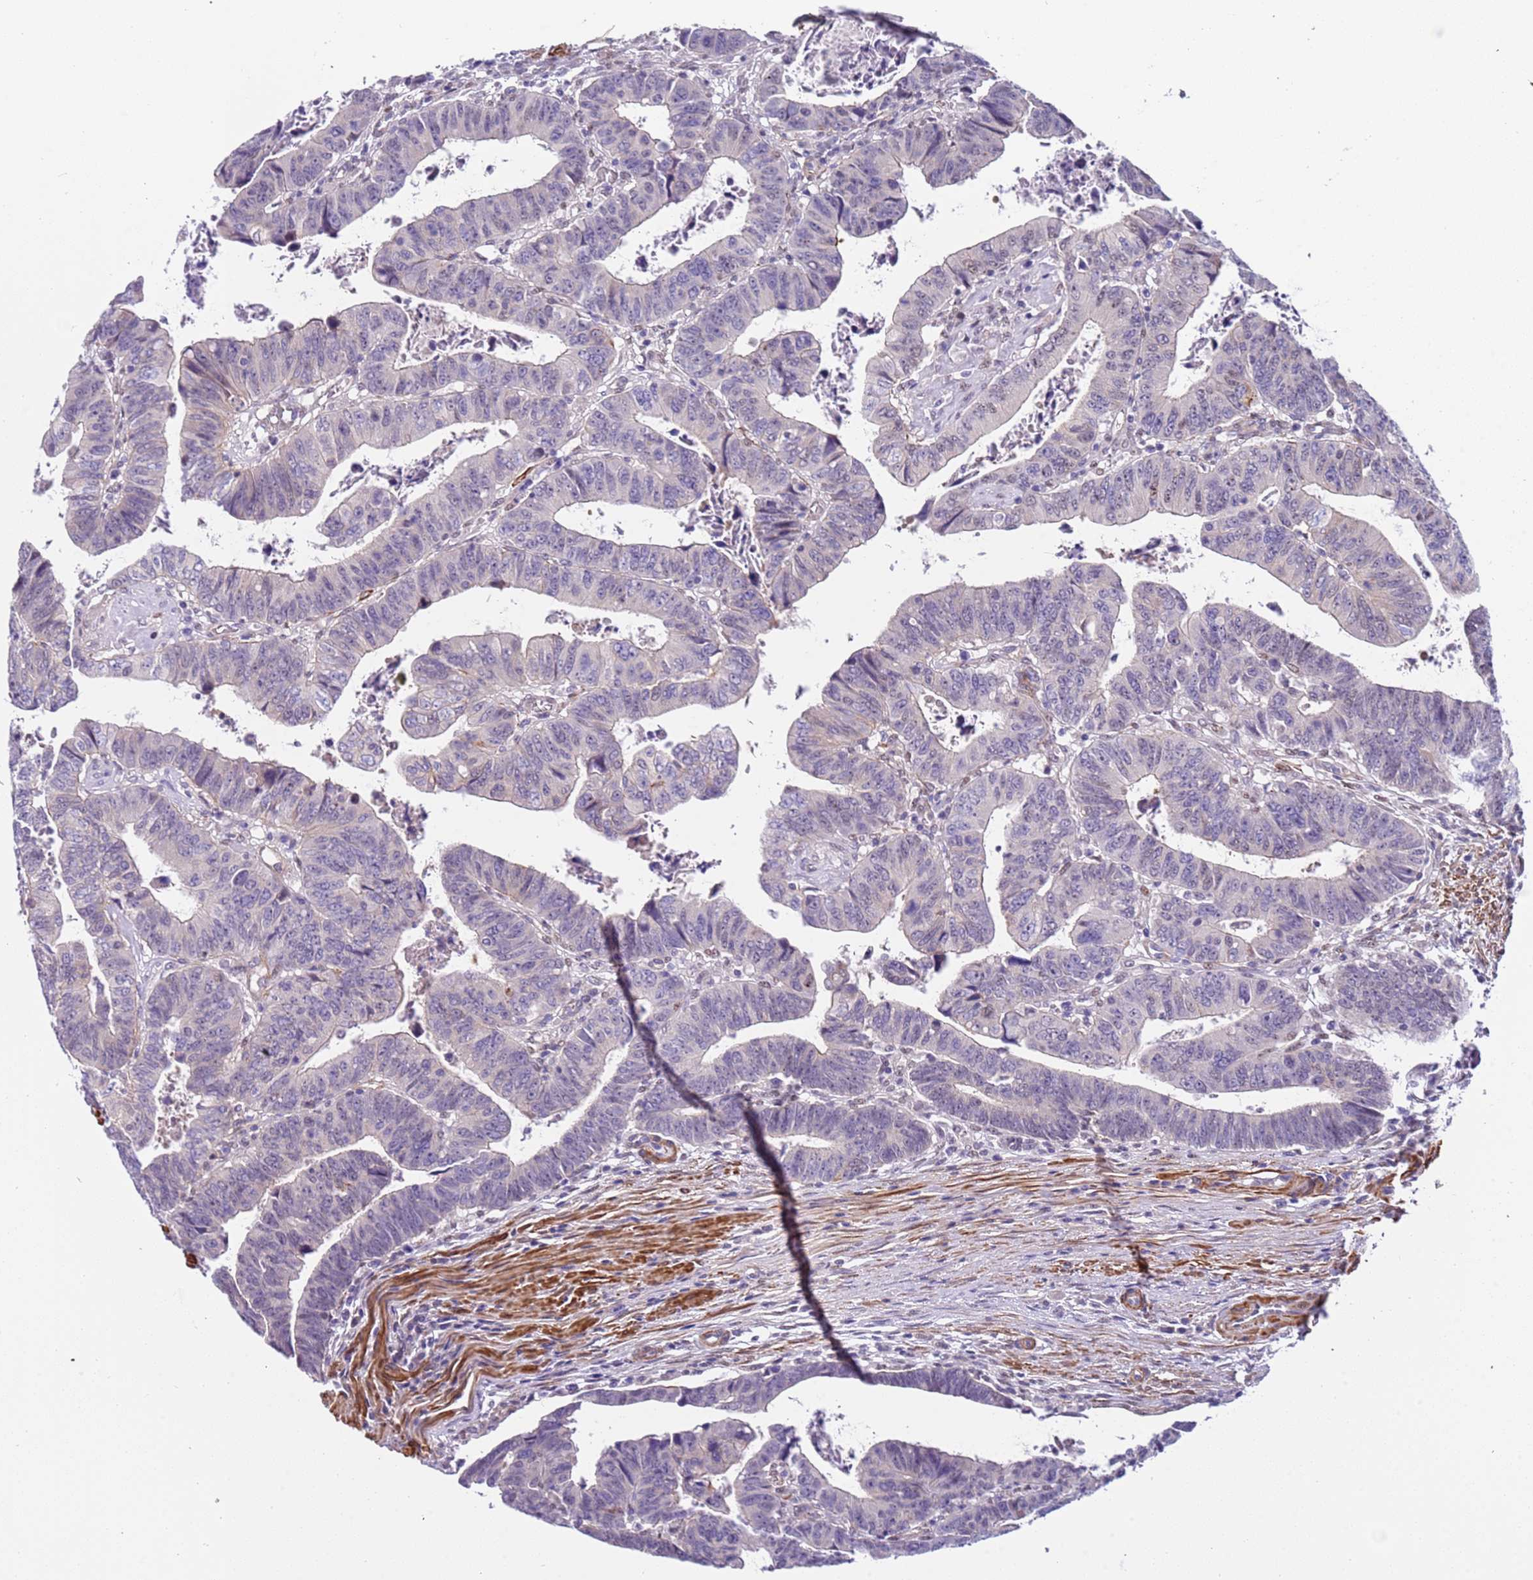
{"staining": {"intensity": "negative", "quantity": "none", "location": "none"}, "tissue": "colorectal cancer", "cell_type": "Tumor cells", "image_type": "cancer", "snomed": [{"axis": "morphology", "description": "Normal tissue, NOS"}, {"axis": "morphology", "description": "Adenocarcinoma, NOS"}, {"axis": "topography", "description": "Rectum"}], "caption": "An image of human colorectal cancer is negative for staining in tumor cells.", "gene": "PLEKHH1", "patient": {"sex": "female", "age": 65}}